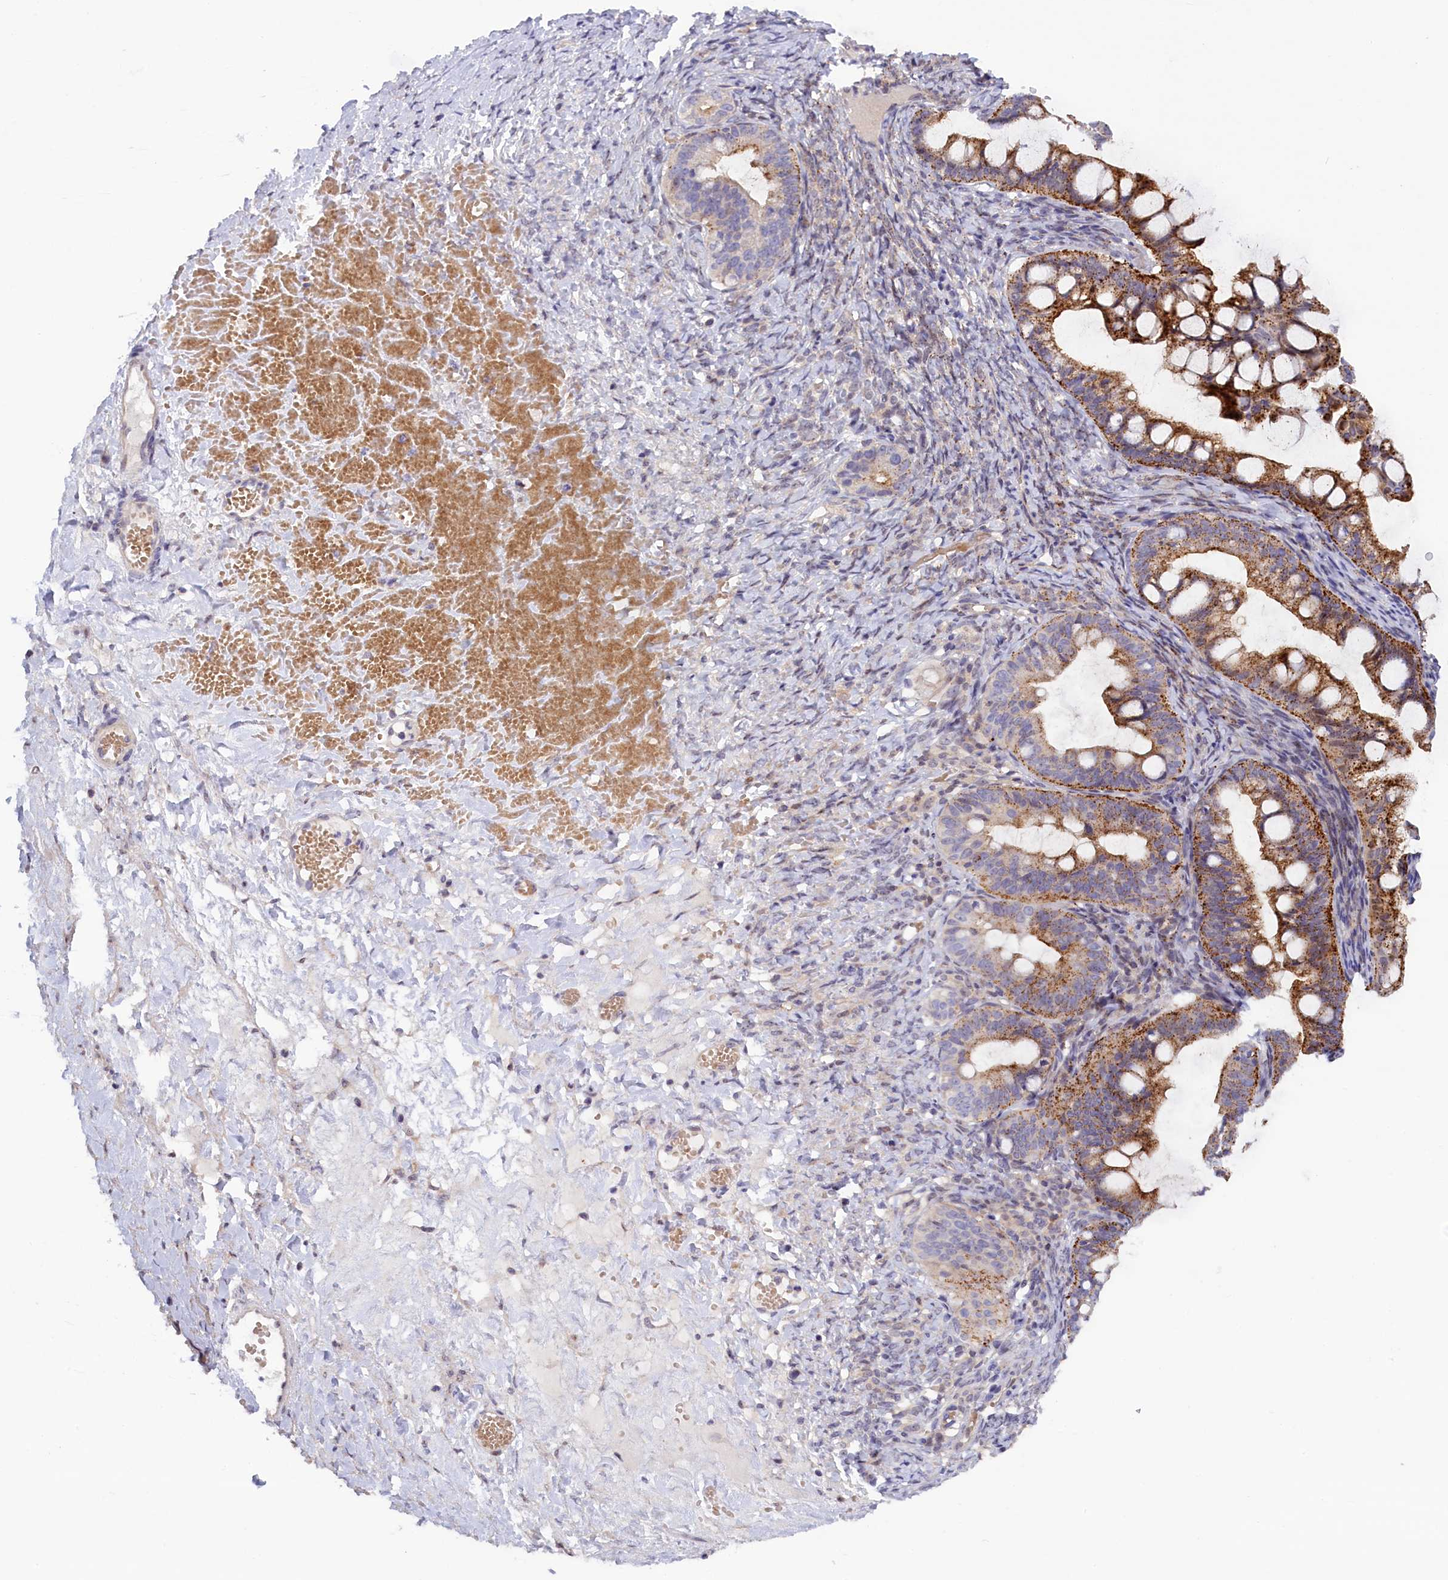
{"staining": {"intensity": "strong", "quantity": ">75%", "location": "cytoplasmic/membranous"}, "tissue": "ovarian cancer", "cell_type": "Tumor cells", "image_type": "cancer", "snomed": [{"axis": "morphology", "description": "Cystadenocarcinoma, mucinous, NOS"}, {"axis": "topography", "description": "Ovary"}], "caption": "Protein staining displays strong cytoplasmic/membranous positivity in about >75% of tumor cells in mucinous cystadenocarcinoma (ovarian).", "gene": "HYKK", "patient": {"sex": "female", "age": 73}}